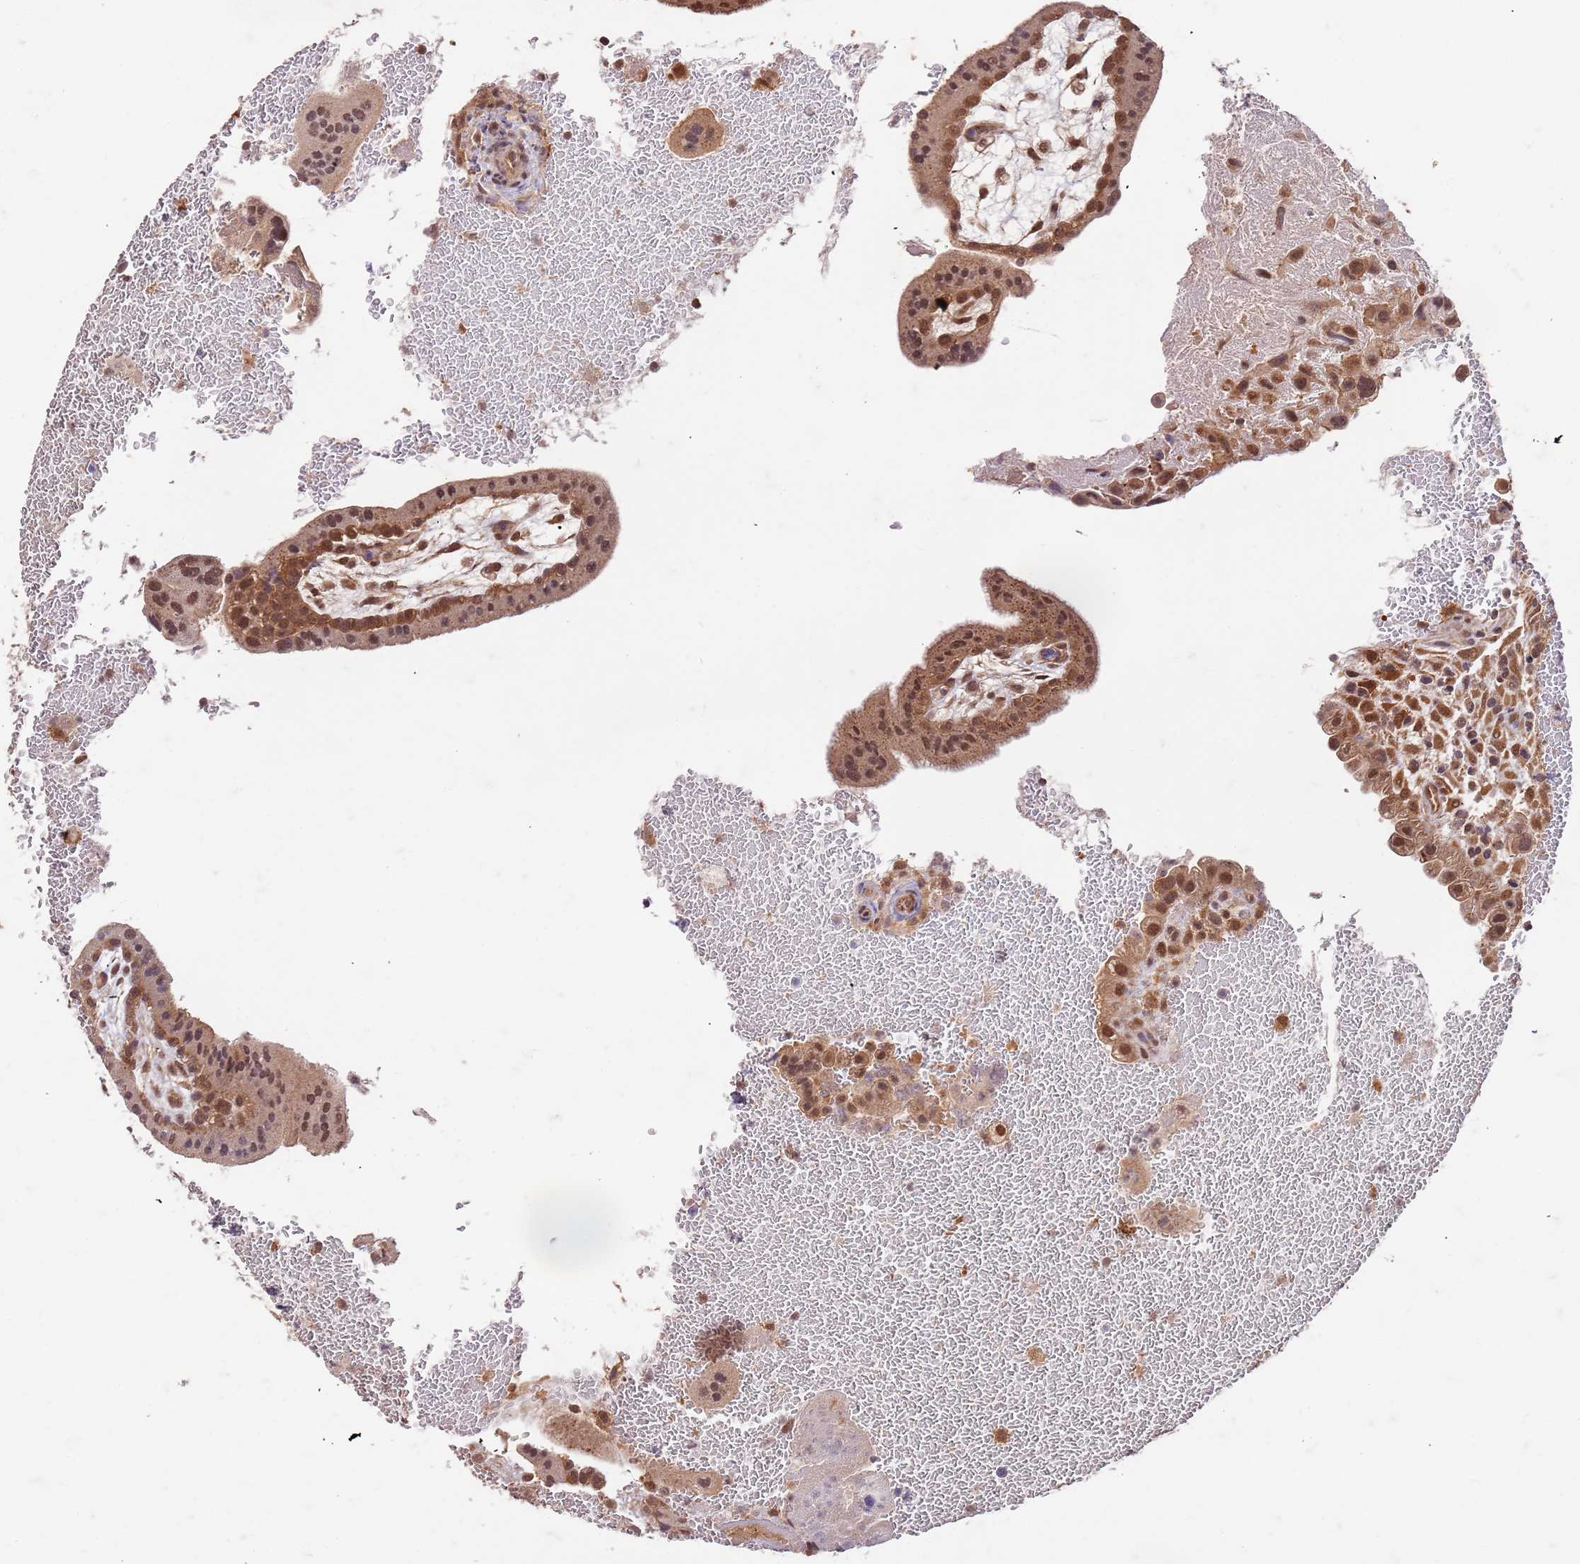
{"staining": {"intensity": "moderate", "quantity": ">75%", "location": "cytoplasmic/membranous,nuclear"}, "tissue": "placenta", "cell_type": "Trophoblastic cells", "image_type": "normal", "snomed": [{"axis": "morphology", "description": "Normal tissue, NOS"}, {"axis": "topography", "description": "Placenta"}], "caption": "Immunohistochemical staining of unremarkable placenta shows moderate cytoplasmic/membranous,nuclear protein positivity in about >75% of trophoblastic cells.", "gene": "UBE3A", "patient": {"sex": "female", "age": 35}}